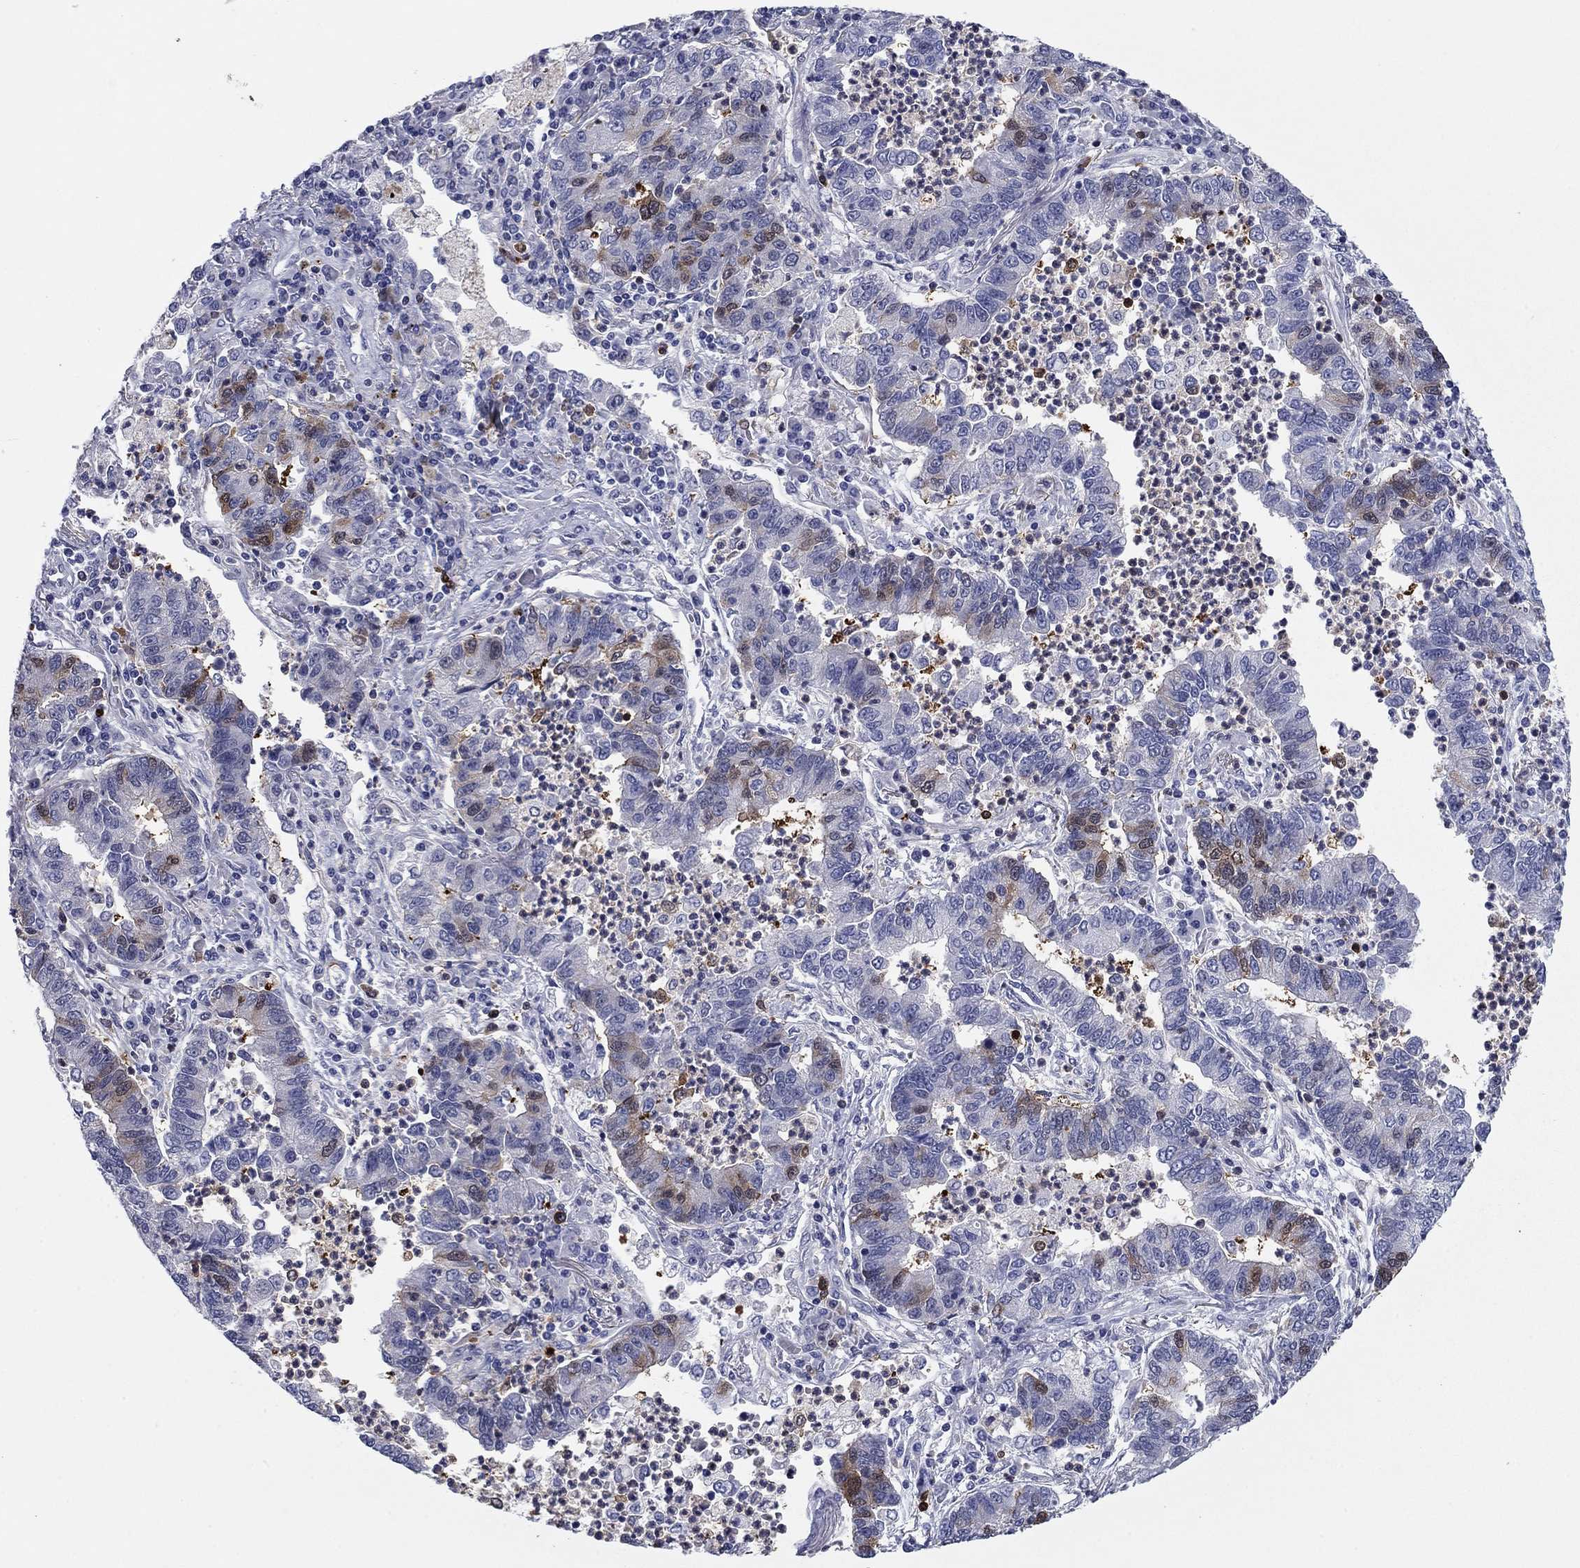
{"staining": {"intensity": "moderate", "quantity": "<25%", "location": "cytoplasmic/membranous"}, "tissue": "lung cancer", "cell_type": "Tumor cells", "image_type": "cancer", "snomed": [{"axis": "morphology", "description": "Adenocarcinoma, NOS"}, {"axis": "topography", "description": "Lung"}], "caption": "Immunohistochemical staining of human adenocarcinoma (lung) shows low levels of moderate cytoplasmic/membranous staining in approximately <25% of tumor cells.", "gene": "STMN1", "patient": {"sex": "female", "age": 57}}